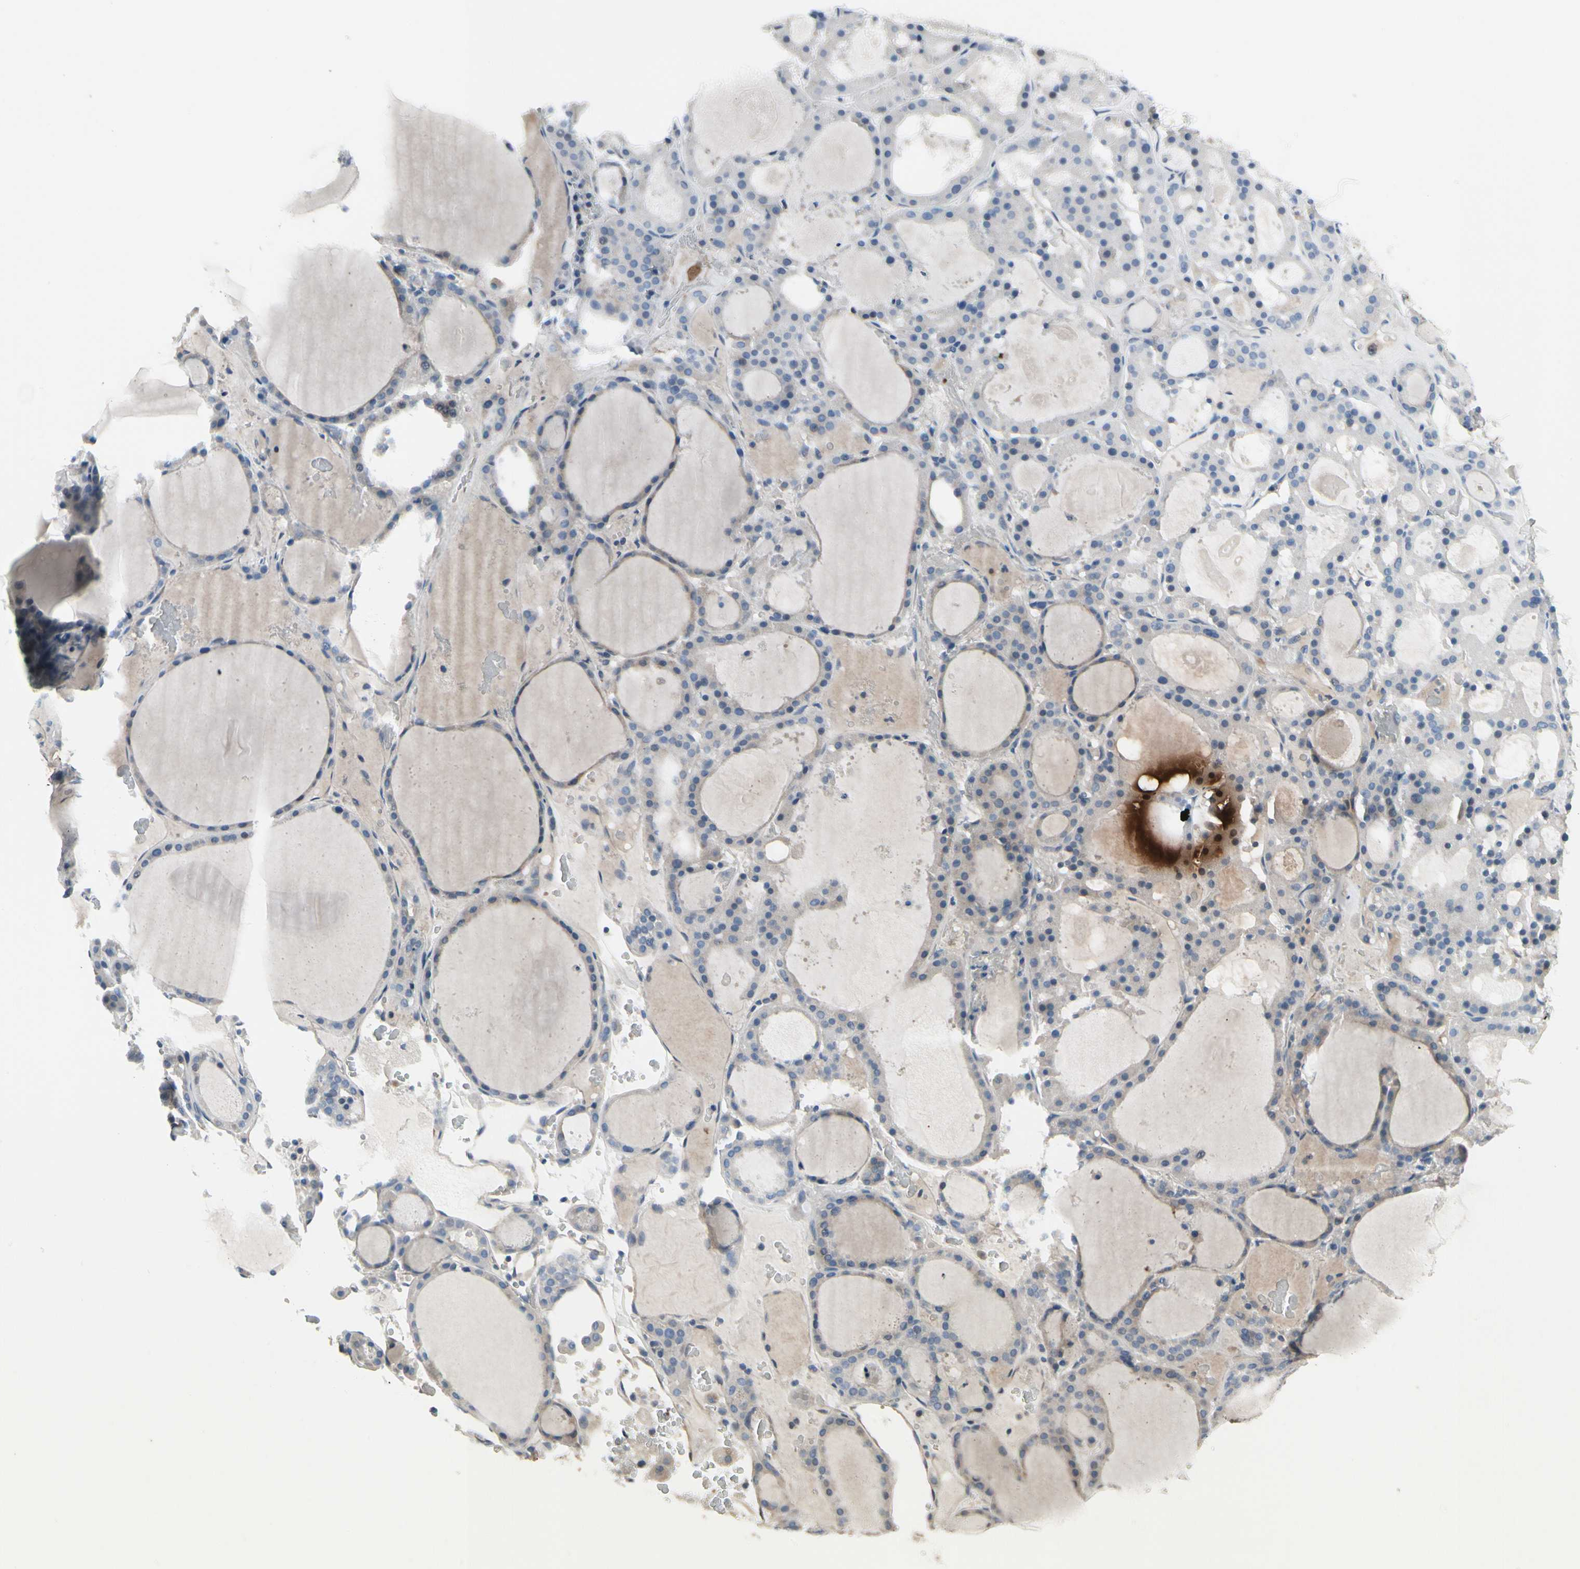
{"staining": {"intensity": "weak", "quantity": "25%-75%", "location": "cytoplasmic/membranous"}, "tissue": "thyroid gland", "cell_type": "Glandular cells", "image_type": "normal", "snomed": [{"axis": "morphology", "description": "Normal tissue, NOS"}, {"axis": "morphology", "description": "Carcinoma, NOS"}, {"axis": "topography", "description": "Thyroid gland"}], "caption": "Glandular cells show low levels of weak cytoplasmic/membranous positivity in about 25%-75% of cells in normal thyroid gland.", "gene": "PIGR", "patient": {"sex": "female", "age": 86}}